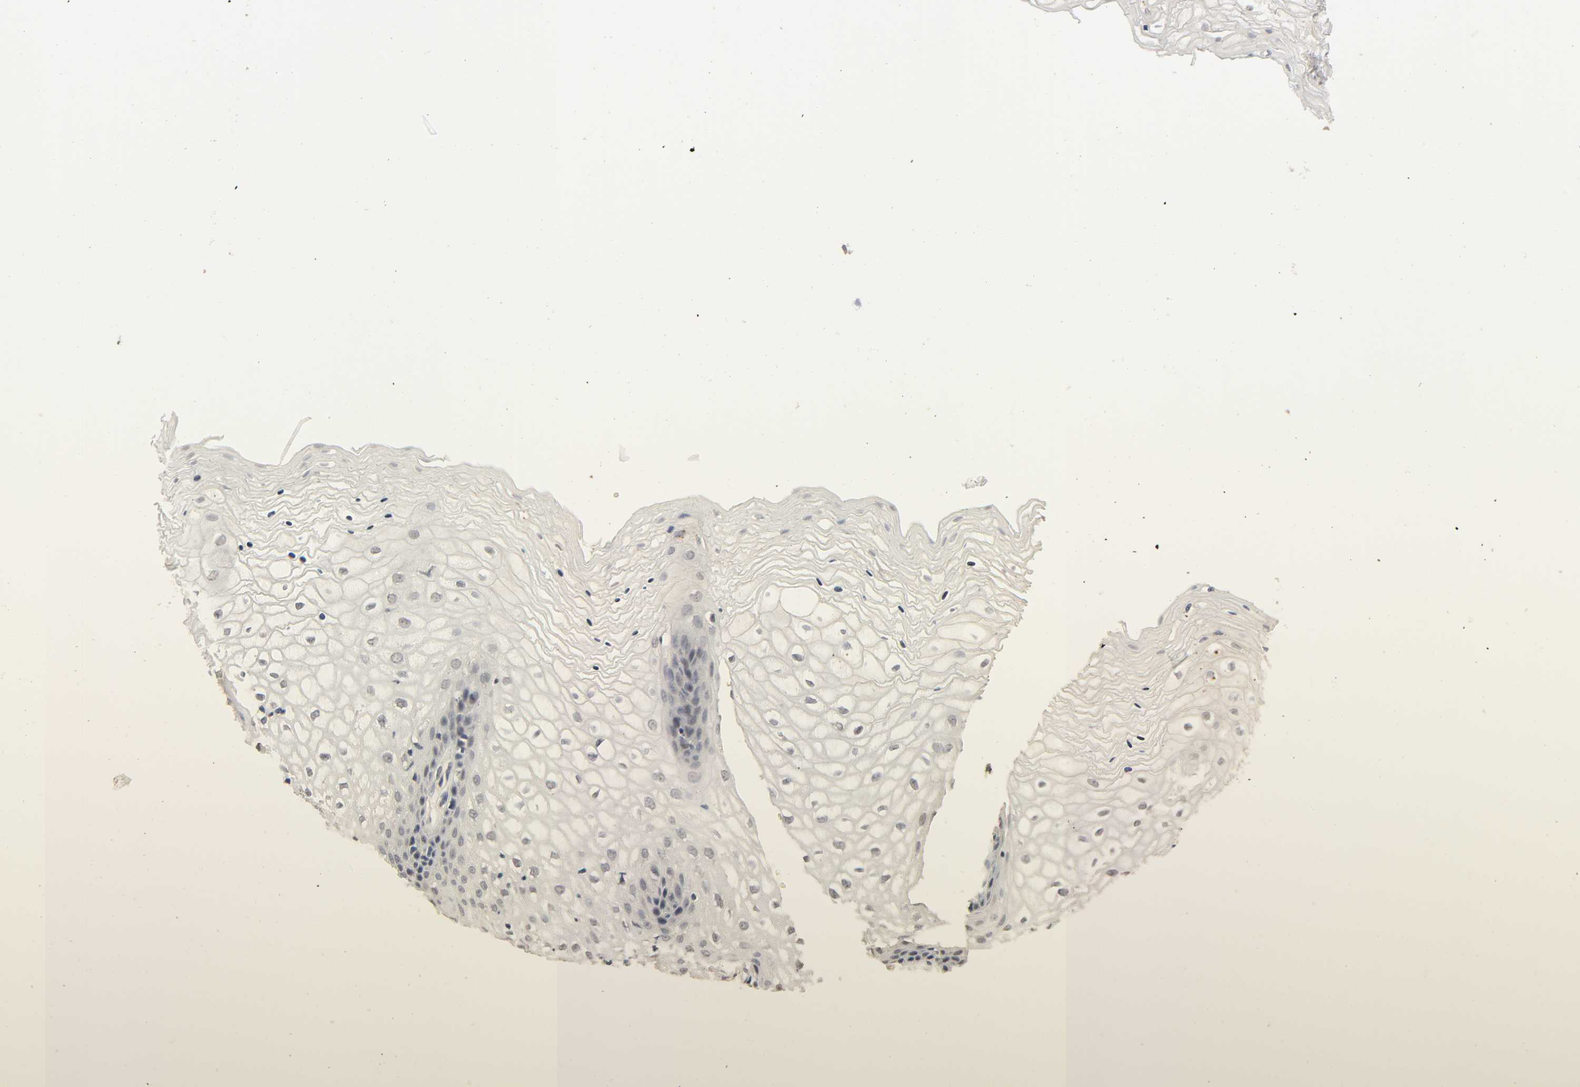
{"staining": {"intensity": "negative", "quantity": "none", "location": "none"}, "tissue": "vagina", "cell_type": "Squamous epithelial cells", "image_type": "normal", "snomed": [{"axis": "morphology", "description": "Normal tissue, NOS"}, {"axis": "topography", "description": "Vagina"}], "caption": "High power microscopy histopathology image of an immunohistochemistry (IHC) image of unremarkable vagina, revealing no significant positivity in squamous epithelial cells.", "gene": "MAGEA8", "patient": {"sex": "female", "age": 34}}